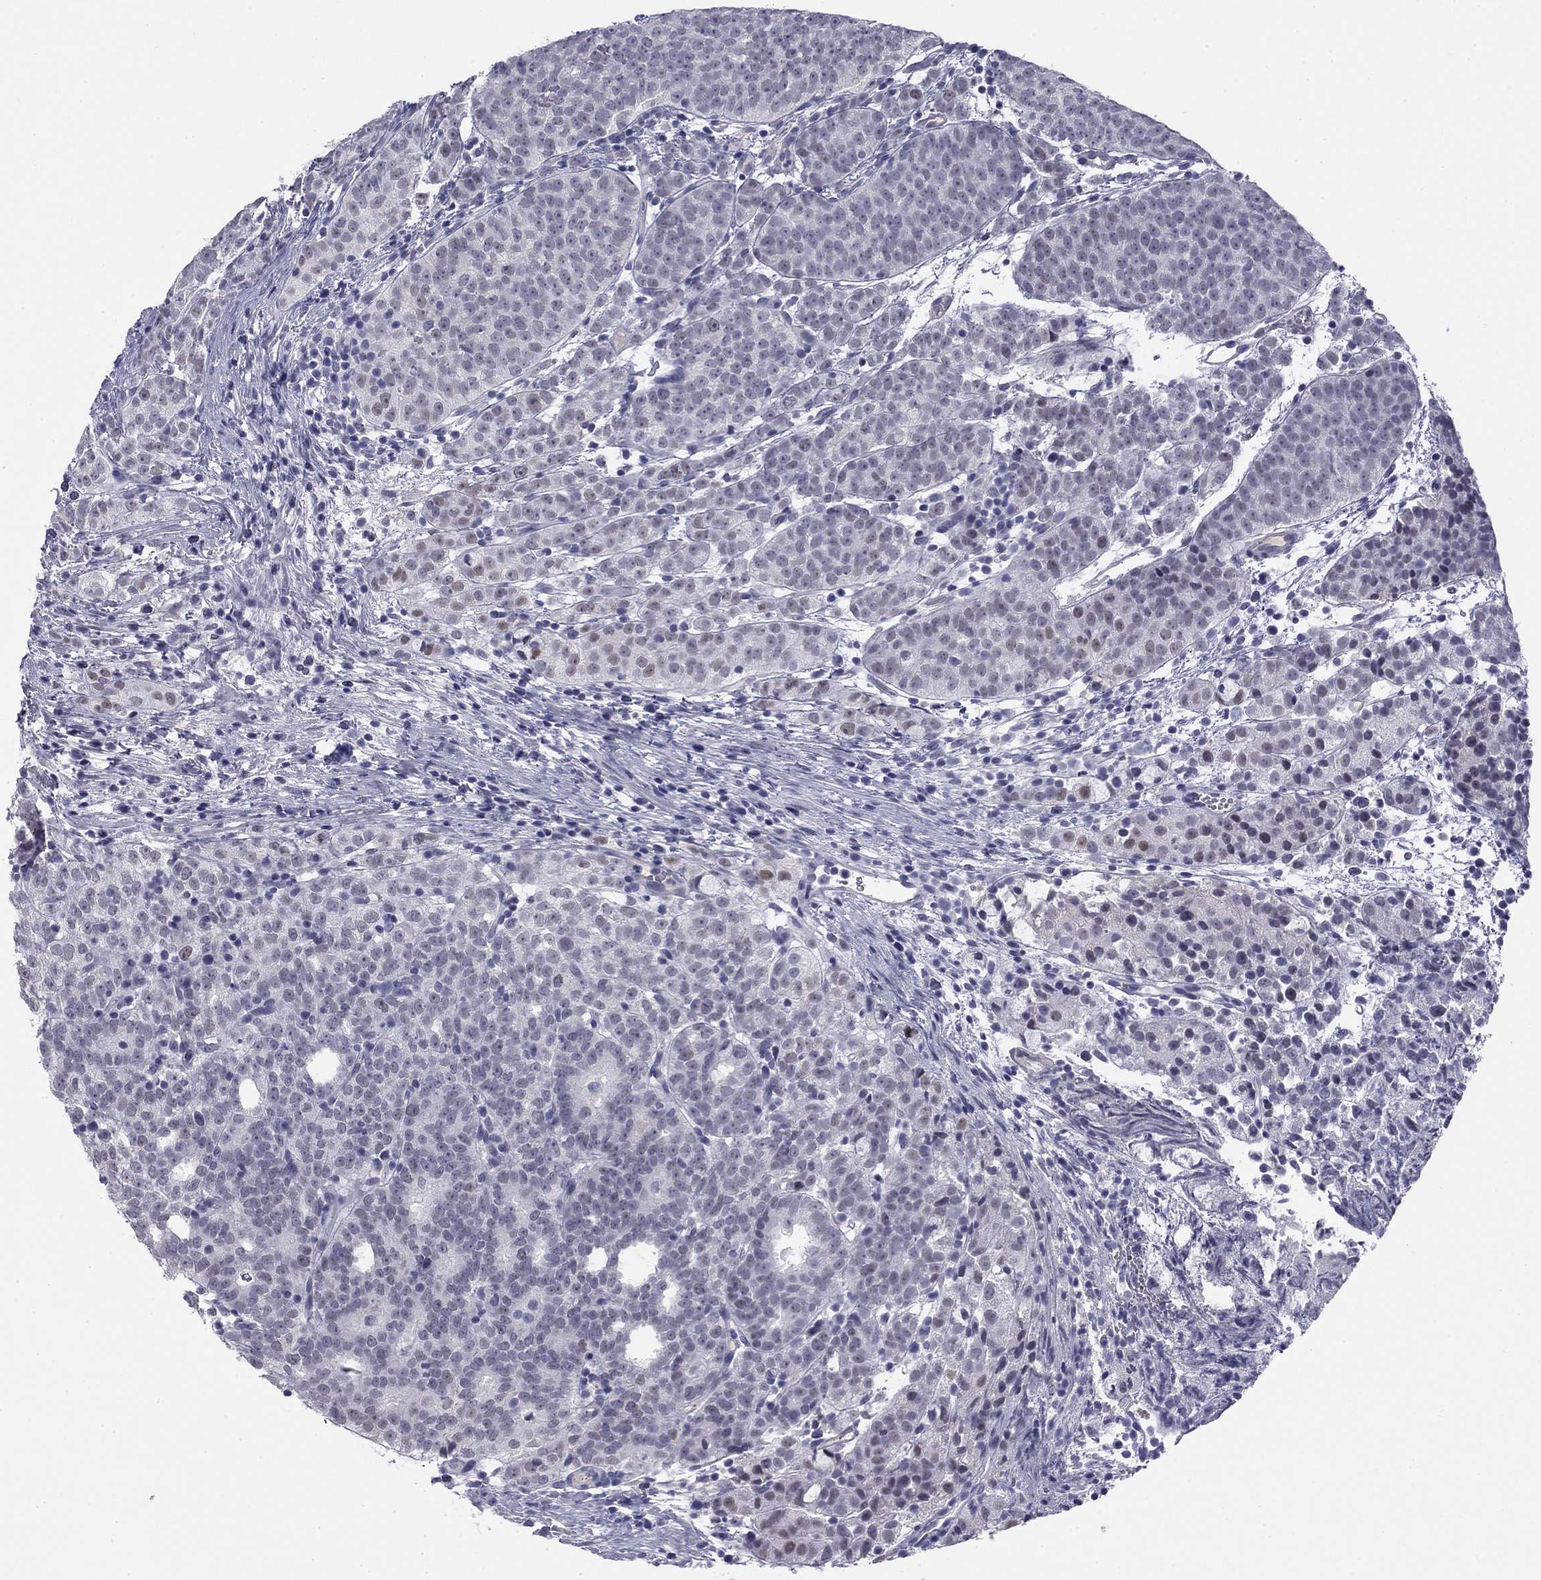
{"staining": {"intensity": "negative", "quantity": "none", "location": "none"}, "tissue": "prostate cancer", "cell_type": "Tumor cells", "image_type": "cancer", "snomed": [{"axis": "morphology", "description": "Adenocarcinoma, High grade"}, {"axis": "topography", "description": "Prostate"}], "caption": "Tumor cells show no significant protein staining in prostate cancer.", "gene": "TFAP2B", "patient": {"sex": "male", "age": 53}}